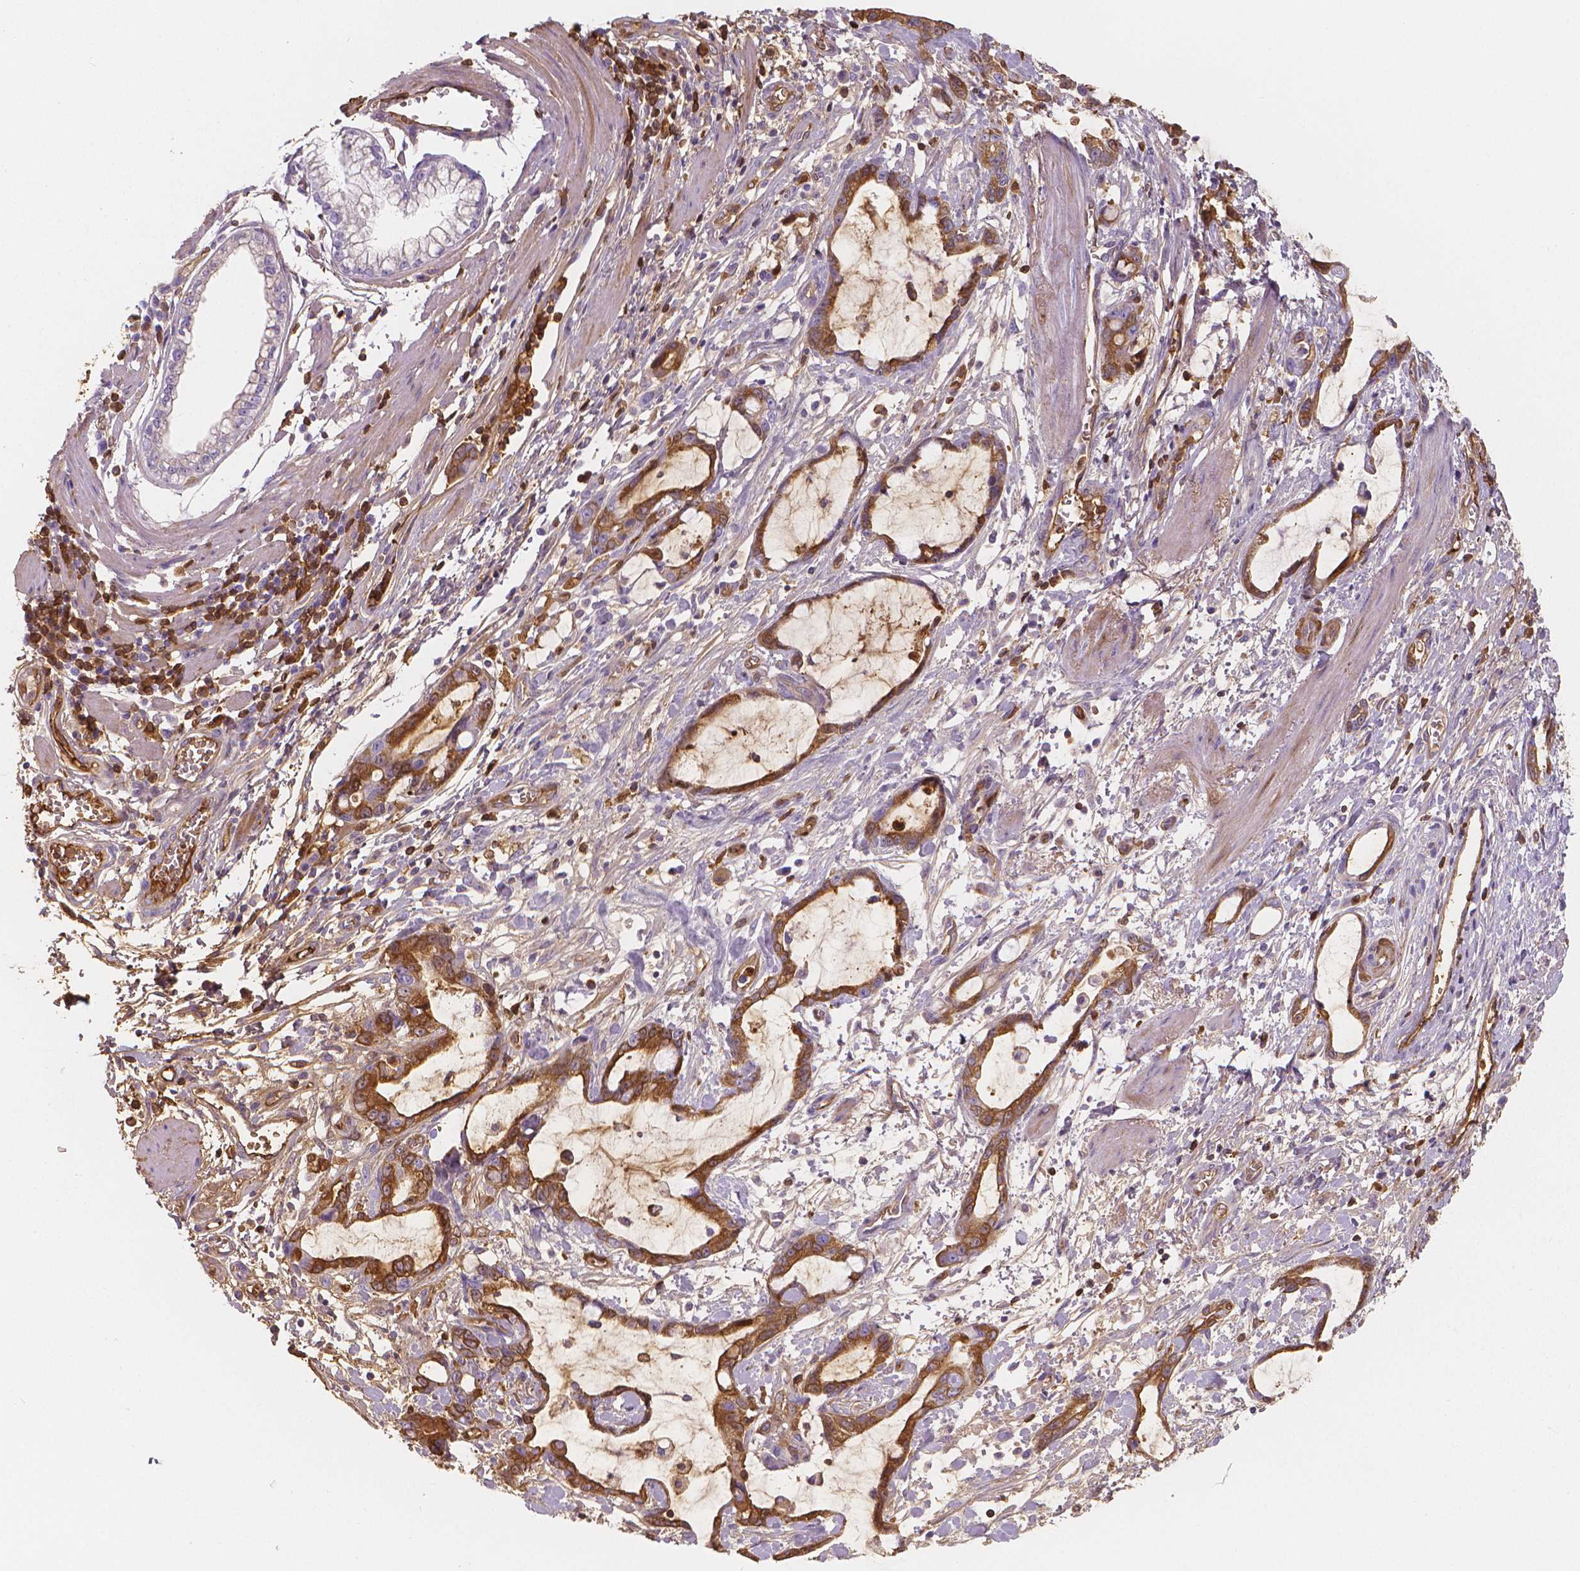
{"staining": {"intensity": "moderate", "quantity": "25%-75%", "location": "cytoplasmic/membranous"}, "tissue": "stomach cancer", "cell_type": "Tumor cells", "image_type": "cancer", "snomed": [{"axis": "morphology", "description": "Adenocarcinoma, NOS"}, {"axis": "topography", "description": "Stomach"}], "caption": "Moderate cytoplasmic/membranous staining is identified in about 25%-75% of tumor cells in stomach adenocarcinoma. The staining was performed using DAB (3,3'-diaminobenzidine), with brown indicating positive protein expression. Nuclei are stained blue with hematoxylin.", "gene": "APOA4", "patient": {"sex": "male", "age": 55}}